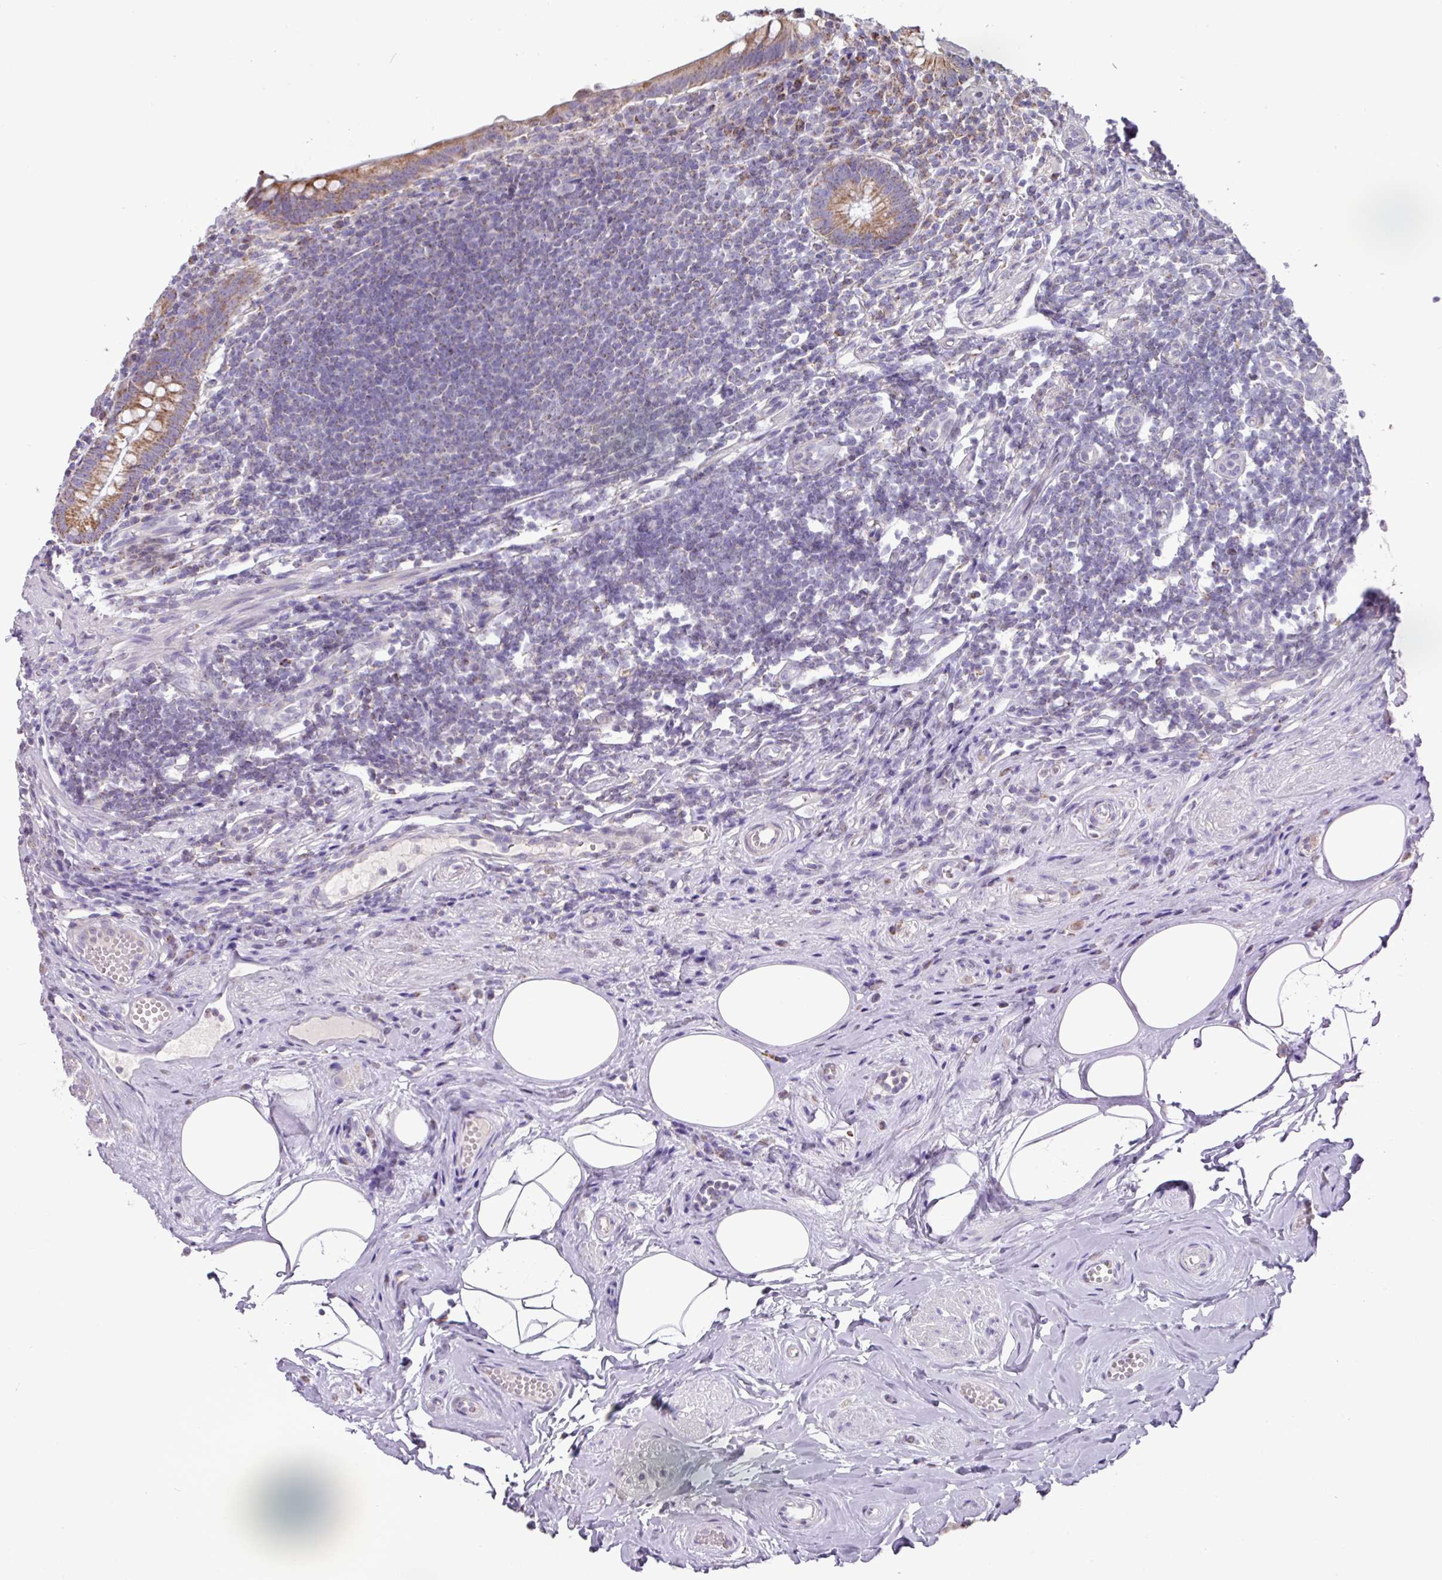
{"staining": {"intensity": "moderate", "quantity": ">75%", "location": "cytoplasmic/membranous"}, "tissue": "appendix", "cell_type": "Glandular cells", "image_type": "normal", "snomed": [{"axis": "morphology", "description": "Normal tissue, NOS"}, {"axis": "topography", "description": "Appendix"}], "caption": "Immunohistochemistry (IHC) staining of normal appendix, which demonstrates medium levels of moderate cytoplasmic/membranous expression in about >75% of glandular cells indicating moderate cytoplasmic/membranous protein positivity. The staining was performed using DAB (3,3'-diaminobenzidine) (brown) for protein detection and nuclei were counterstained in hematoxylin (blue).", "gene": "MT", "patient": {"sex": "female", "age": 56}}